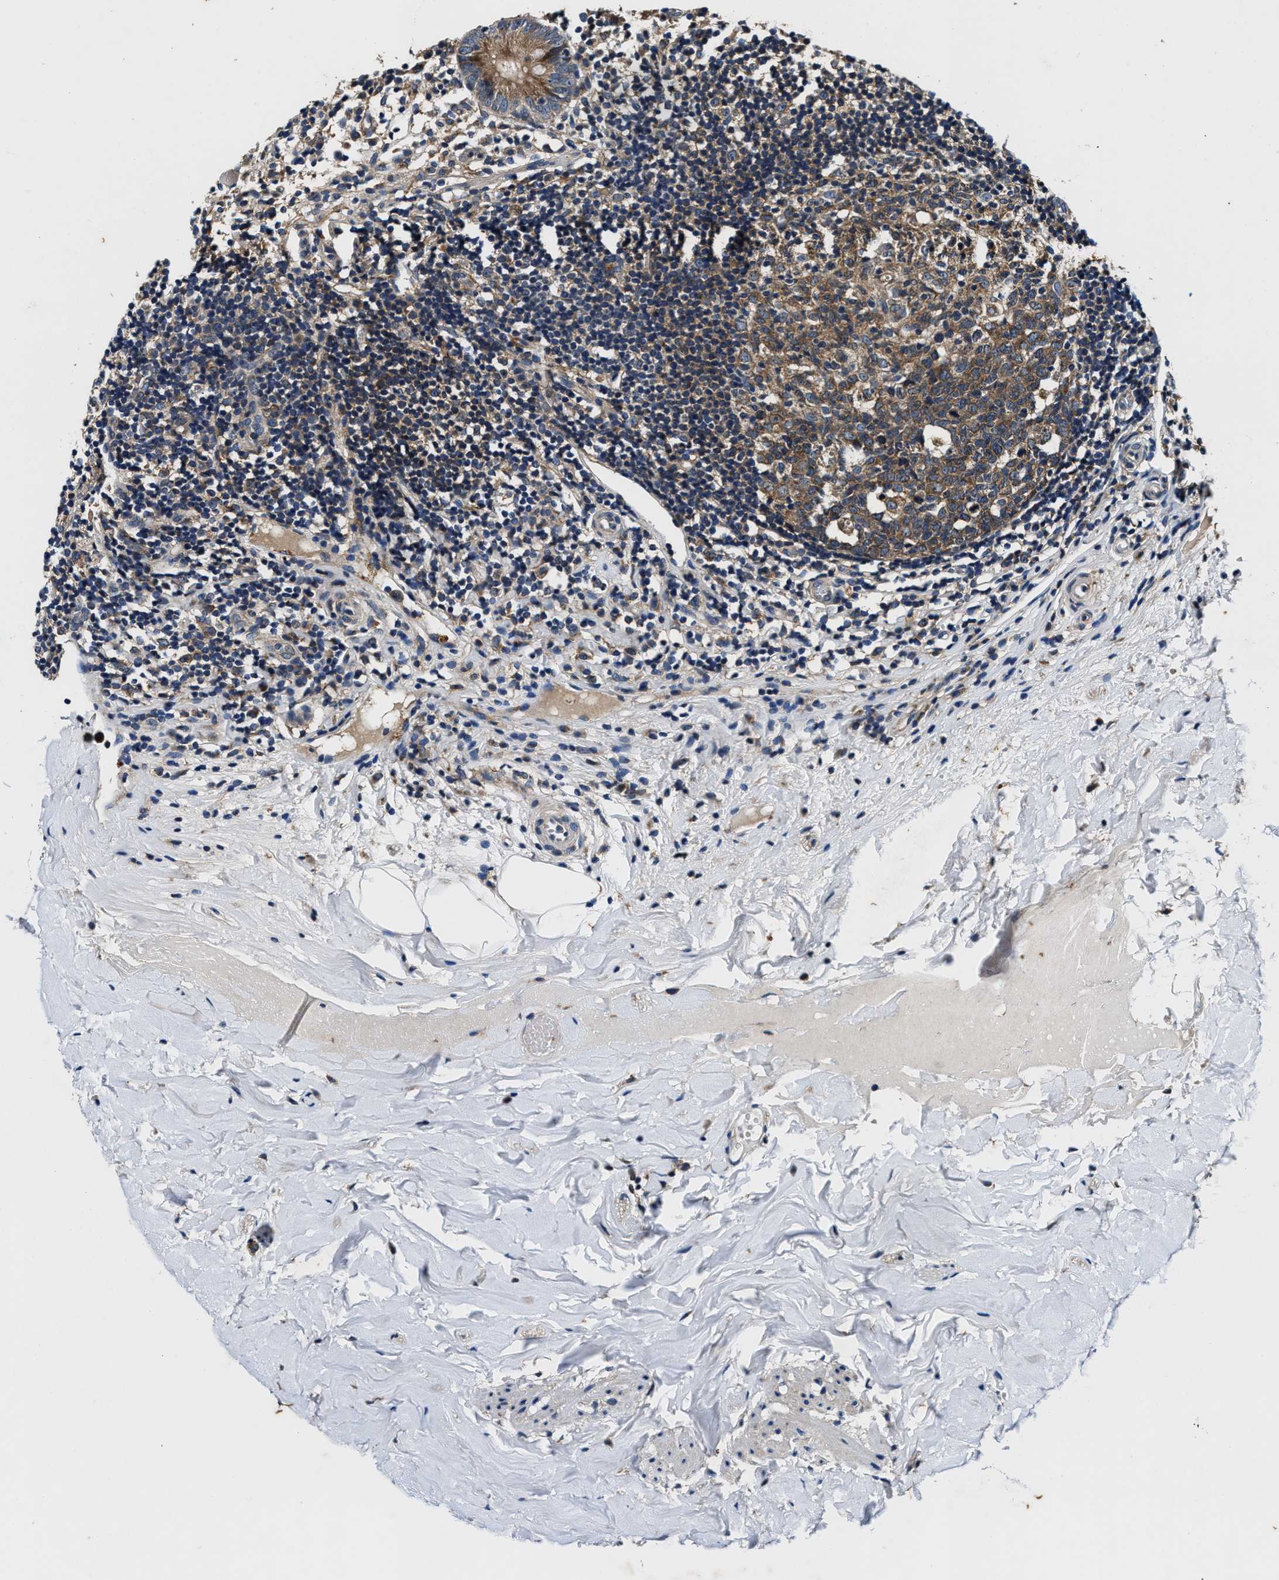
{"staining": {"intensity": "moderate", "quantity": ">75%", "location": "cytoplasmic/membranous"}, "tissue": "appendix", "cell_type": "Glandular cells", "image_type": "normal", "snomed": [{"axis": "morphology", "description": "Normal tissue, NOS"}, {"axis": "topography", "description": "Appendix"}], "caption": "Glandular cells display medium levels of moderate cytoplasmic/membranous positivity in about >75% of cells in unremarkable human appendix. The staining was performed using DAB (3,3'-diaminobenzidine) to visualize the protein expression in brown, while the nuclei were stained in blue with hematoxylin (Magnification: 20x).", "gene": "PI4KB", "patient": {"sex": "female", "age": 20}}